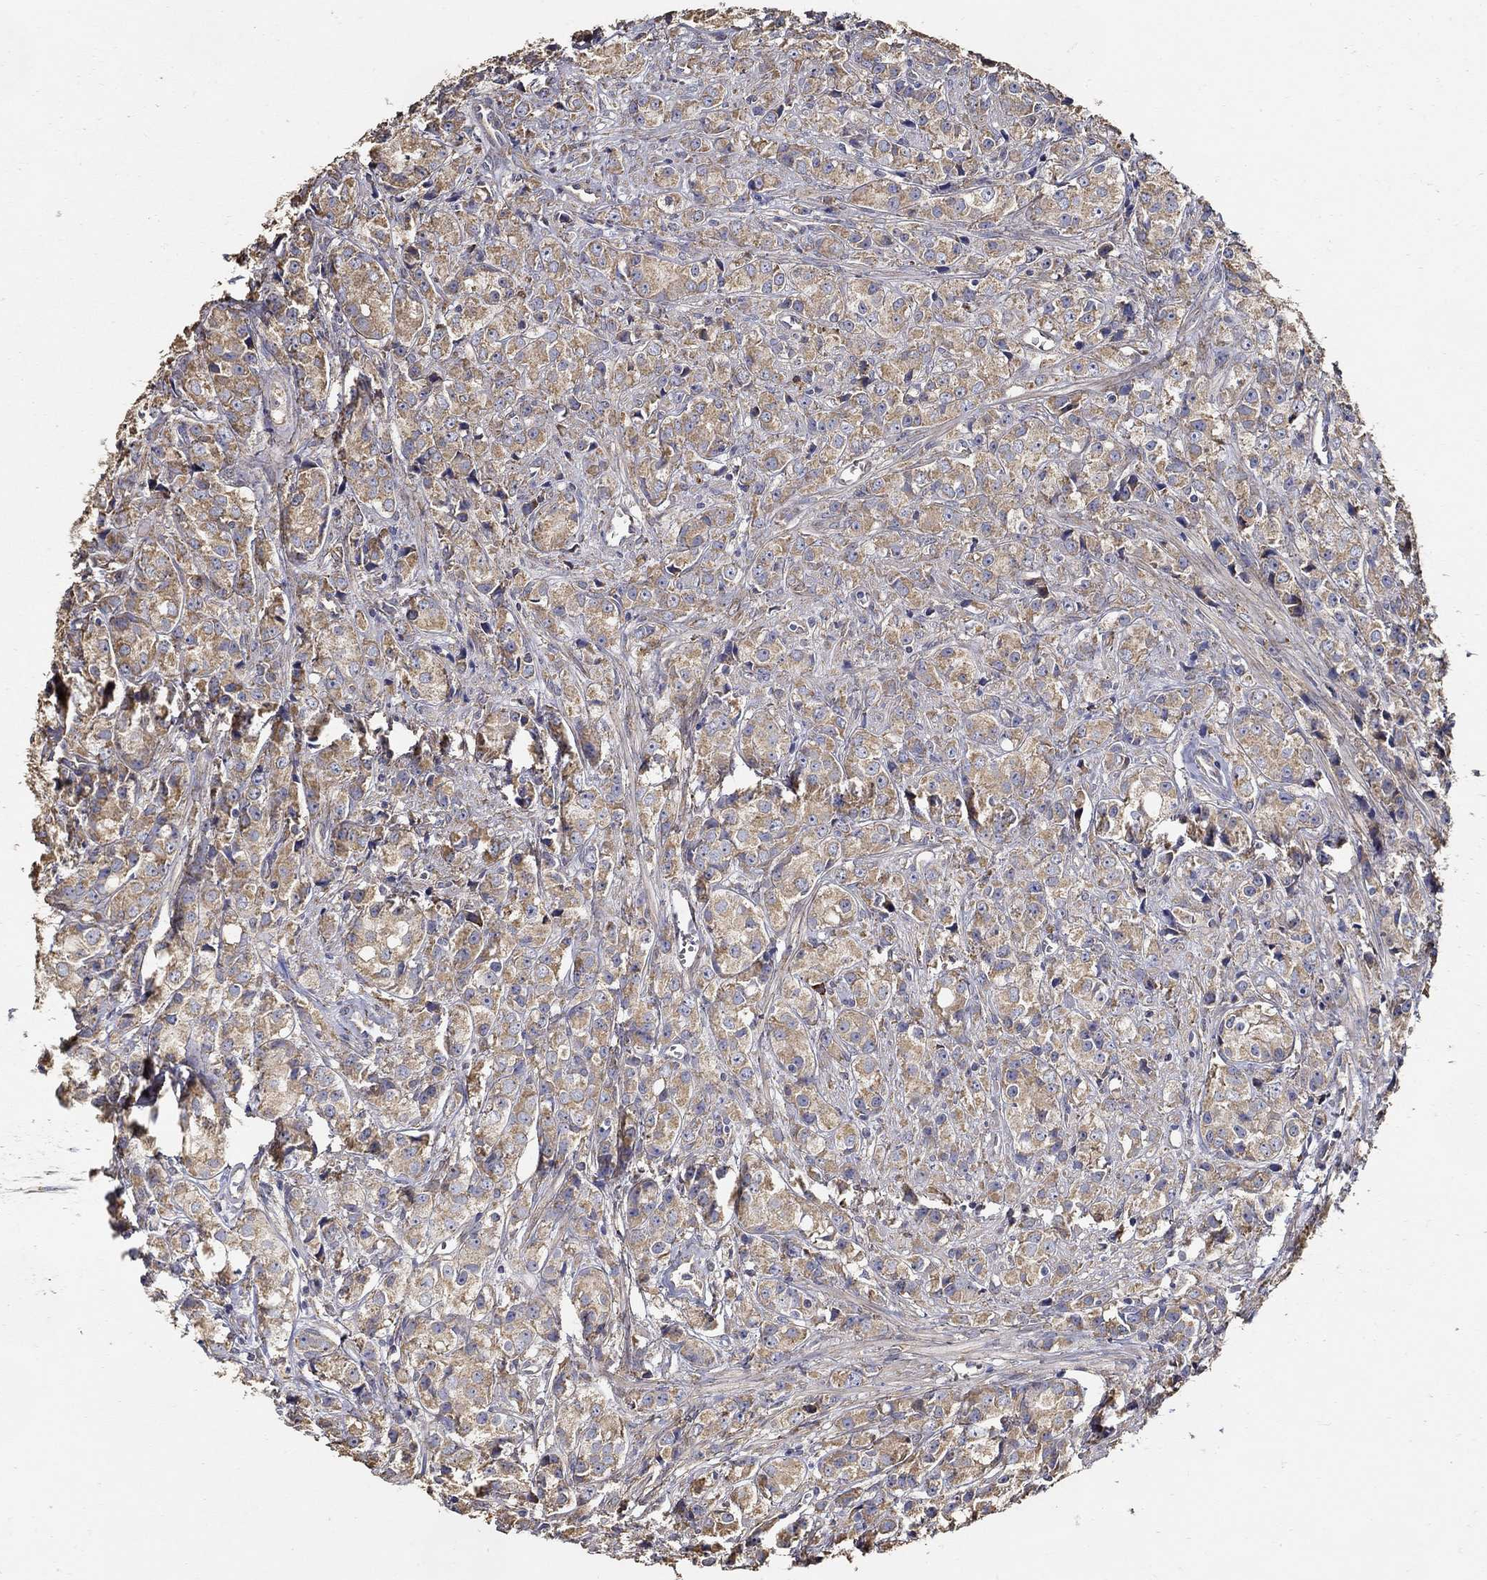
{"staining": {"intensity": "moderate", "quantity": ">75%", "location": "cytoplasmic/membranous"}, "tissue": "prostate cancer", "cell_type": "Tumor cells", "image_type": "cancer", "snomed": [{"axis": "morphology", "description": "Adenocarcinoma, Medium grade"}, {"axis": "topography", "description": "Prostate"}], "caption": "Prostate cancer stained with immunohistochemistry (IHC) displays moderate cytoplasmic/membranous positivity in approximately >75% of tumor cells.", "gene": "EMILIN3", "patient": {"sex": "male", "age": 74}}